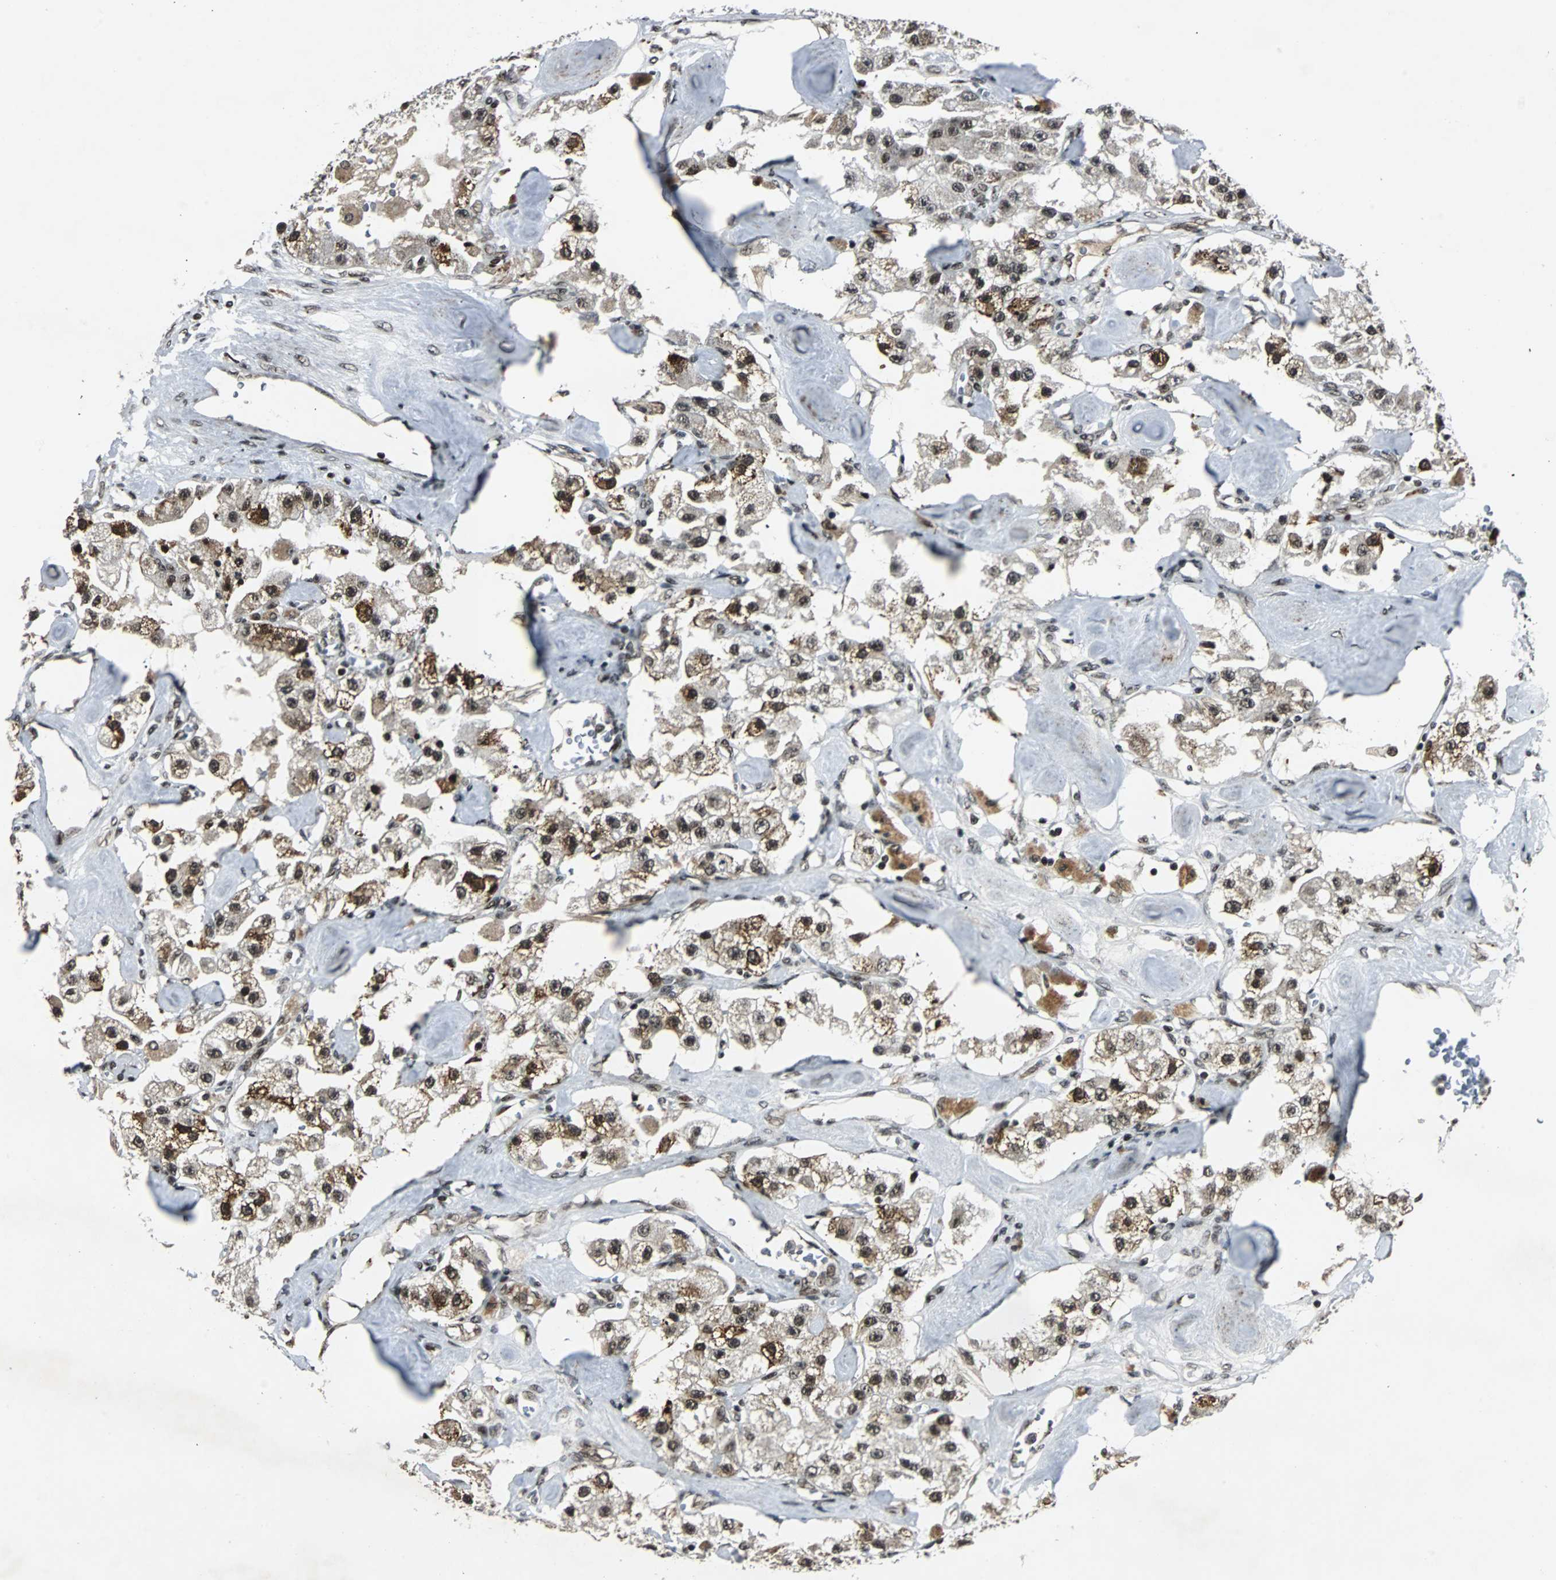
{"staining": {"intensity": "moderate", "quantity": ">75%", "location": "nuclear"}, "tissue": "carcinoid", "cell_type": "Tumor cells", "image_type": "cancer", "snomed": [{"axis": "morphology", "description": "Carcinoid, malignant, NOS"}, {"axis": "topography", "description": "Pancreas"}], "caption": "Human carcinoid stained with a protein marker shows moderate staining in tumor cells.", "gene": "TAF5", "patient": {"sex": "male", "age": 41}}